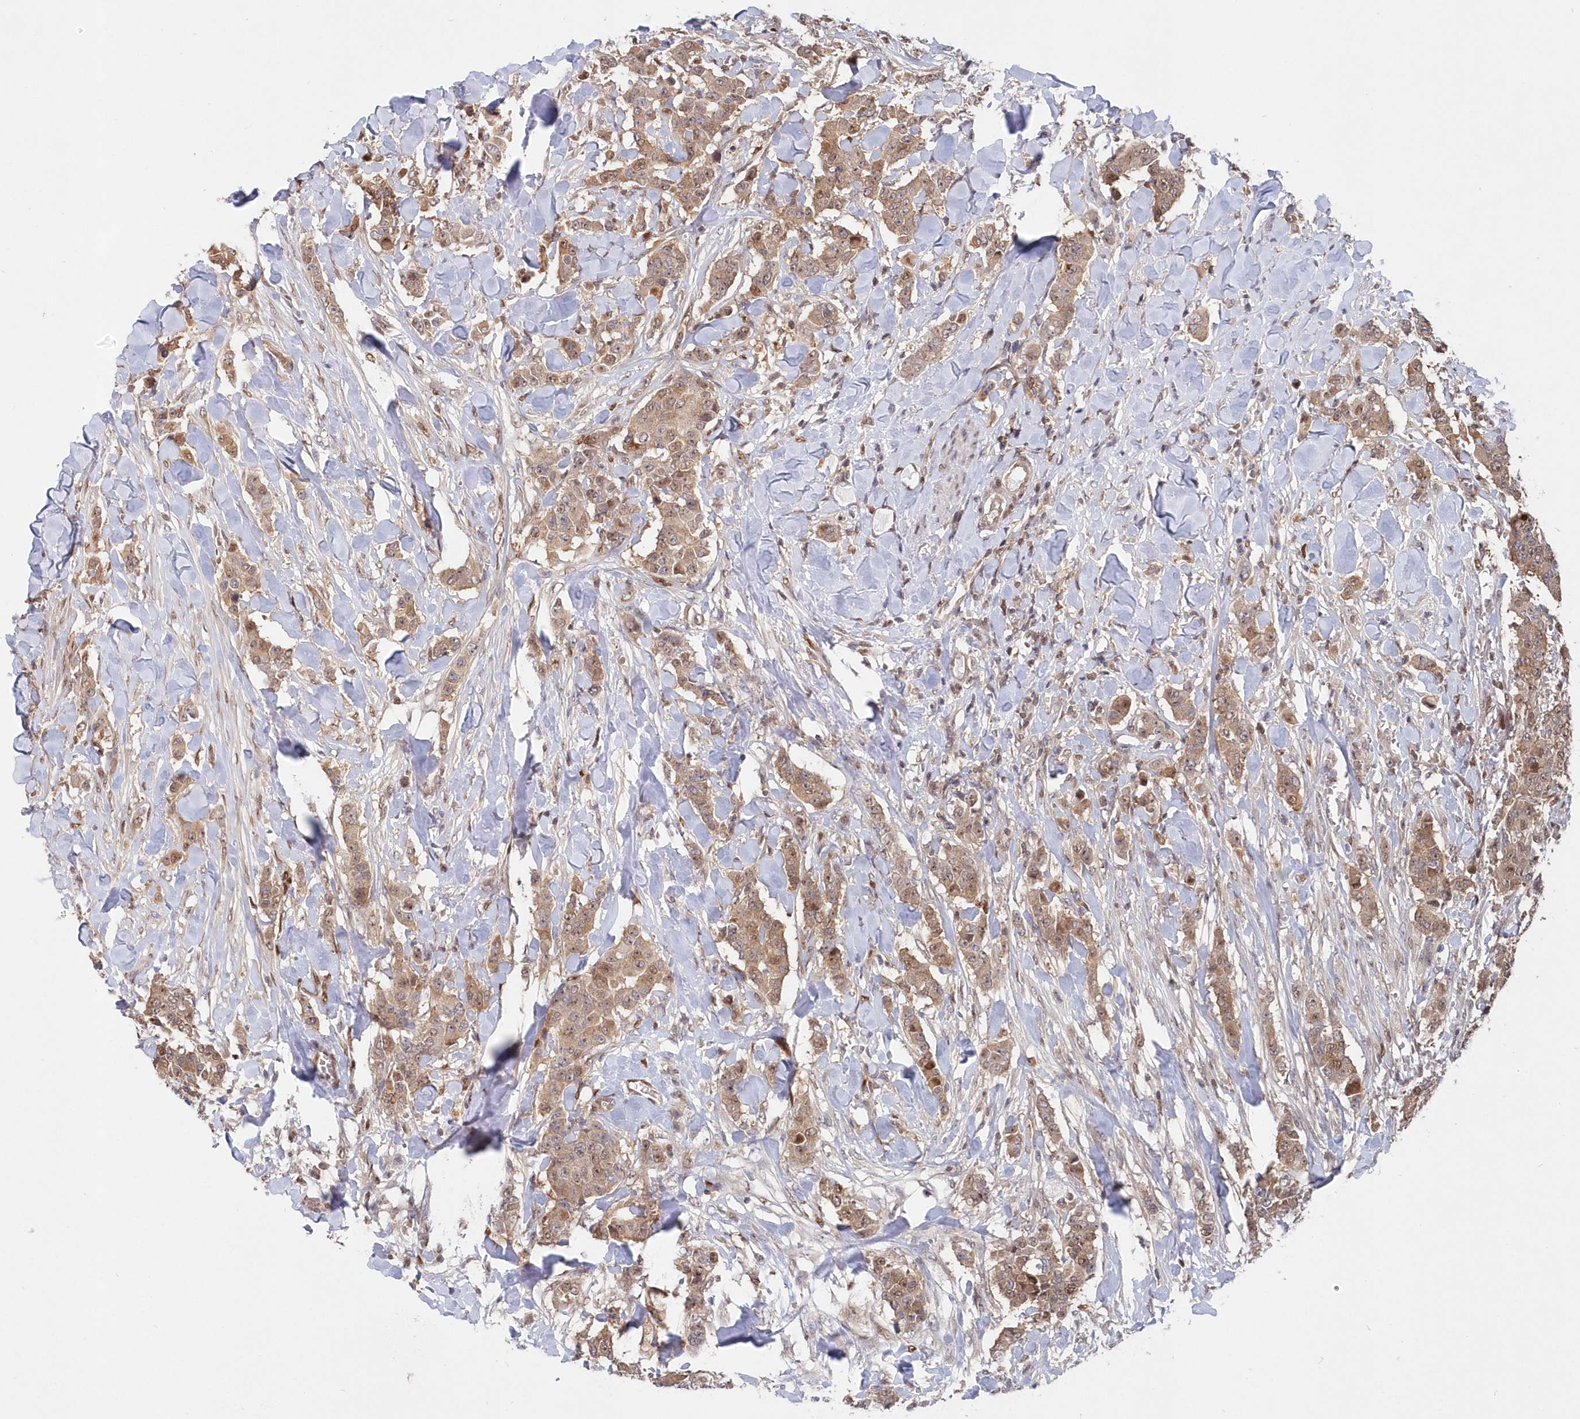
{"staining": {"intensity": "moderate", "quantity": ">75%", "location": "cytoplasmic/membranous,nuclear"}, "tissue": "breast cancer", "cell_type": "Tumor cells", "image_type": "cancer", "snomed": [{"axis": "morphology", "description": "Duct carcinoma"}, {"axis": "topography", "description": "Breast"}], "caption": "IHC of human breast infiltrating ductal carcinoma reveals medium levels of moderate cytoplasmic/membranous and nuclear positivity in approximately >75% of tumor cells.", "gene": "ABHD14B", "patient": {"sex": "female", "age": 40}}